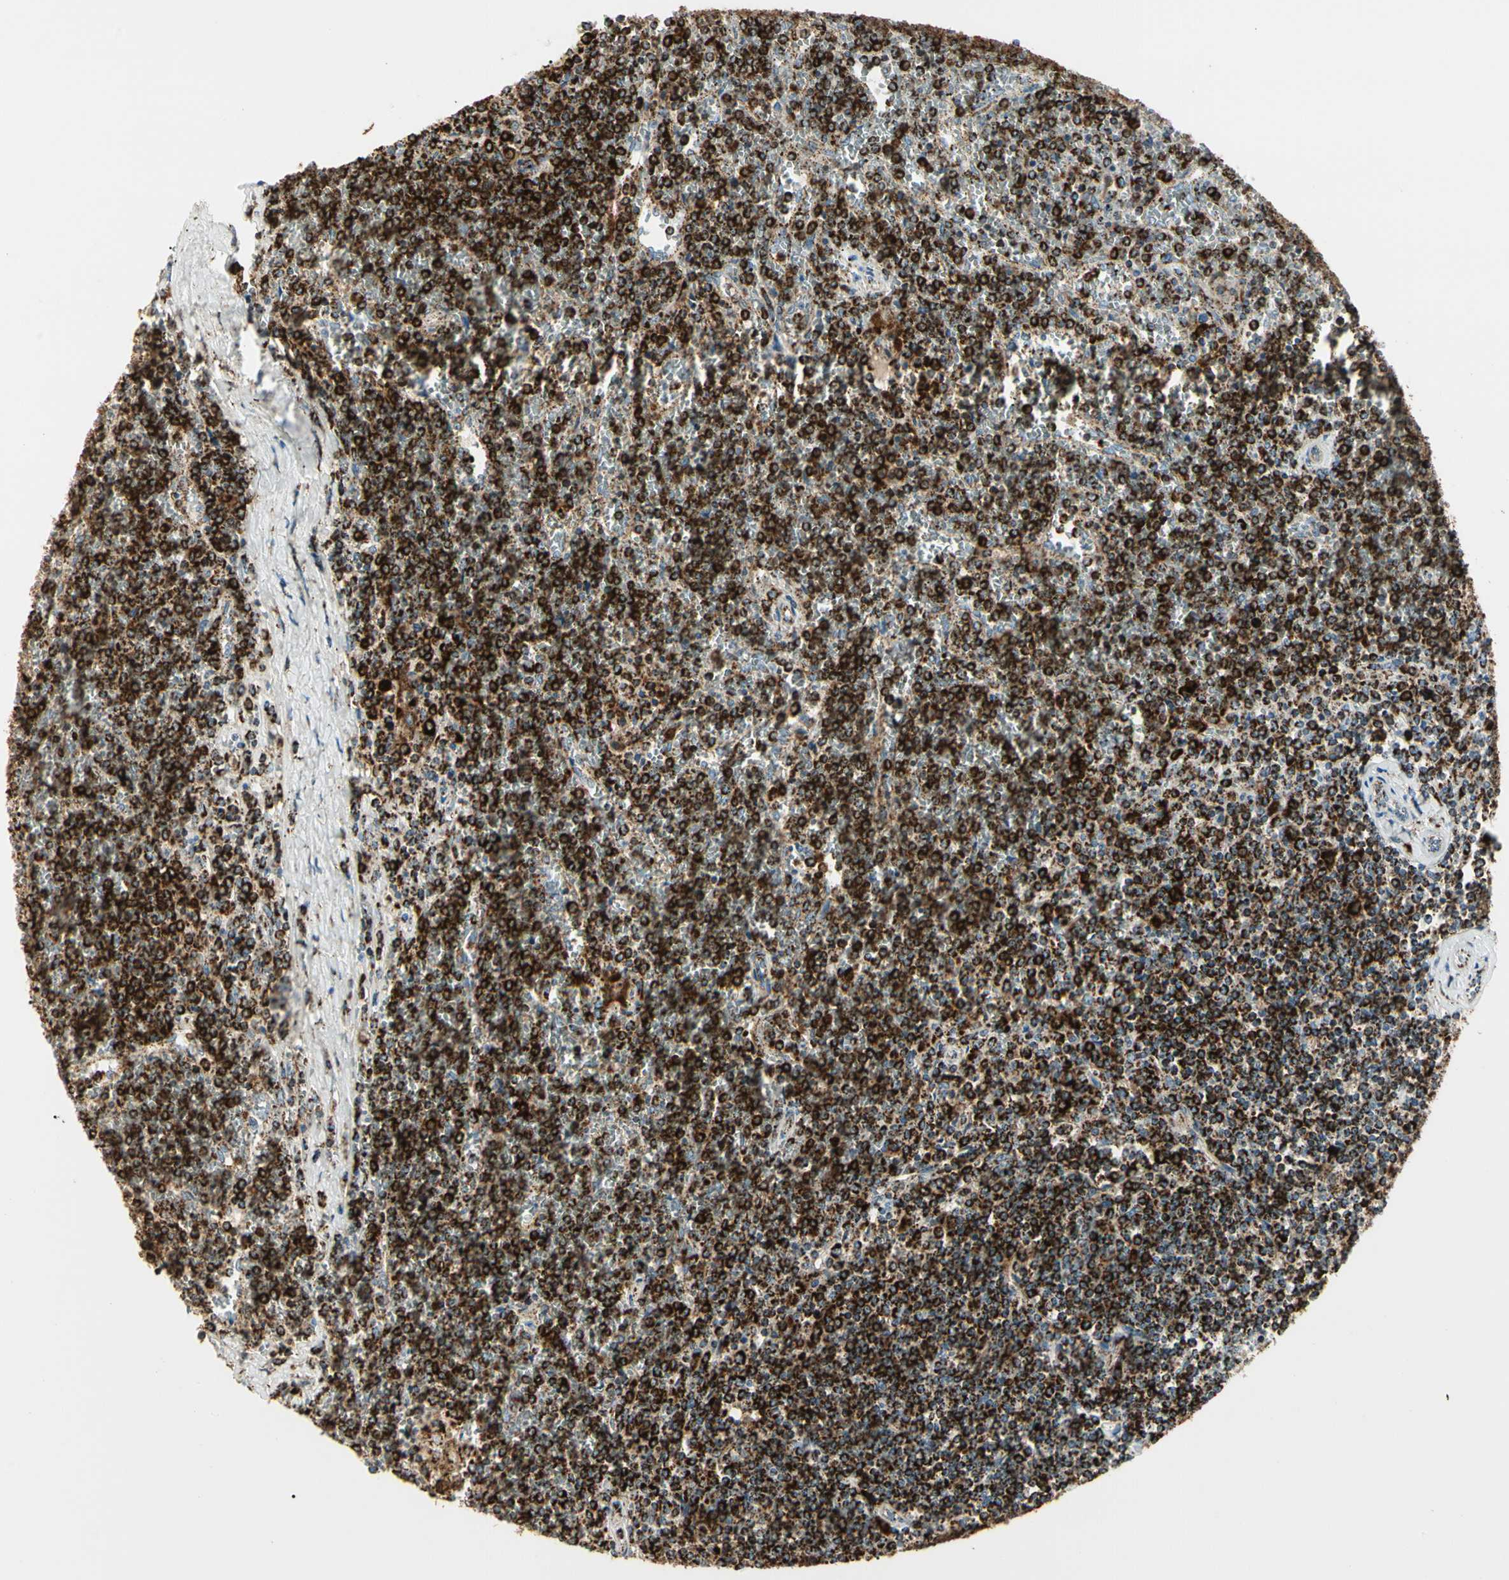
{"staining": {"intensity": "strong", "quantity": ">75%", "location": "cytoplasmic/membranous"}, "tissue": "lymphoma", "cell_type": "Tumor cells", "image_type": "cancer", "snomed": [{"axis": "morphology", "description": "Malignant lymphoma, non-Hodgkin's type, Low grade"}, {"axis": "topography", "description": "Spleen"}], "caption": "An image showing strong cytoplasmic/membranous positivity in approximately >75% of tumor cells in low-grade malignant lymphoma, non-Hodgkin's type, as visualized by brown immunohistochemical staining.", "gene": "ME2", "patient": {"sex": "female", "age": 19}}